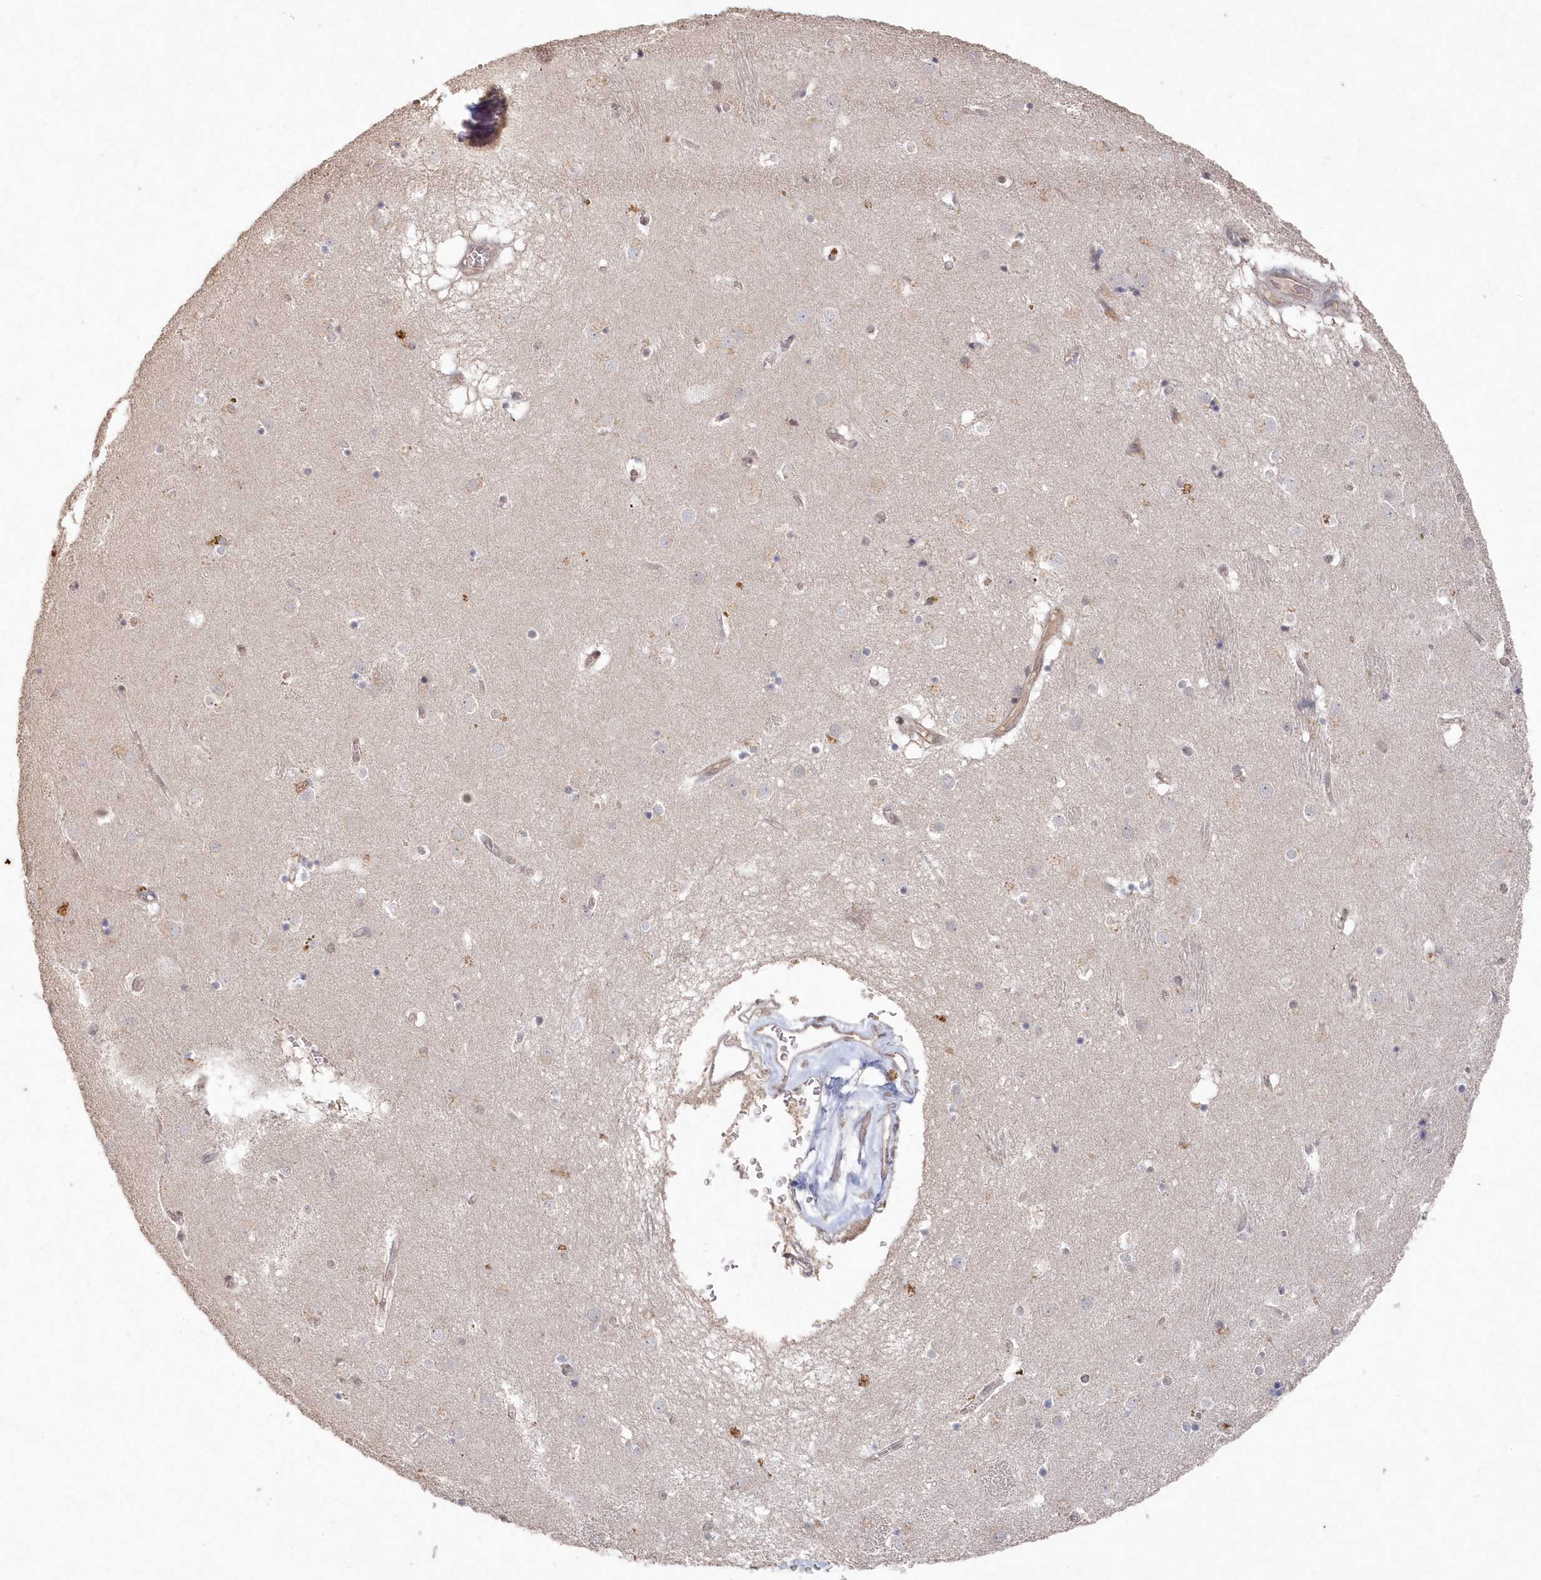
{"staining": {"intensity": "negative", "quantity": "none", "location": "none"}, "tissue": "caudate", "cell_type": "Glial cells", "image_type": "normal", "snomed": [{"axis": "morphology", "description": "Normal tissue, NOS"}, {"axis": "topography", "description": "Lateral ventricle wall"}], "caption": "Immunohistochemical staining of benign human caudate displays no significant expression in glial cells.", "gene": "VSIG2", "patient": {"sex": "male", "age": 70}}